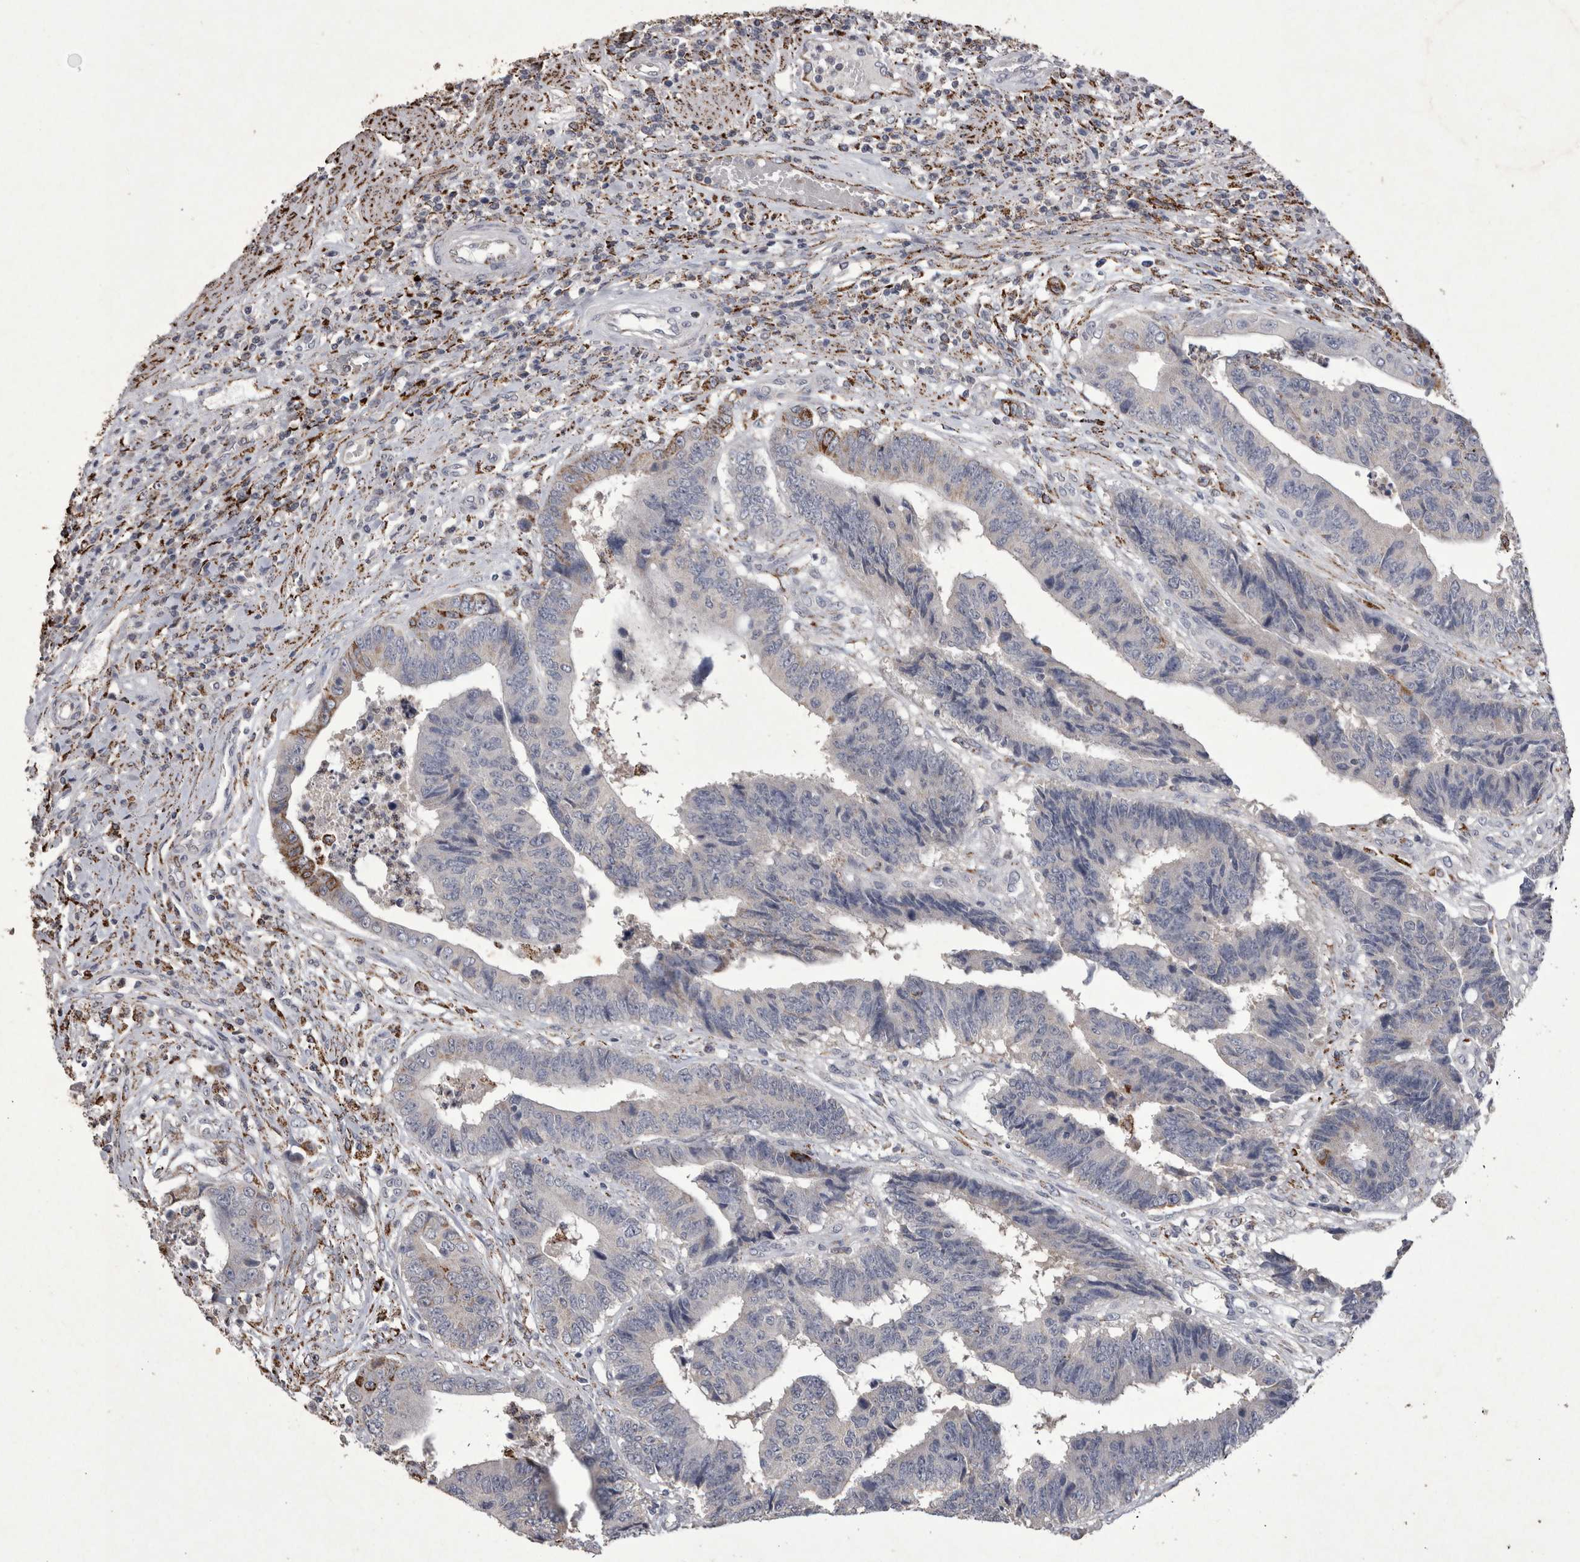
{"staining": {"intensity": "negative", "quantity": "none", "location": "none"}, "tissue": "colorectal cancer", "cell_type": "Tumor cells", "image_type": "cancer", "snomed": [{"axis": "morphology", "description": "Adenocarcinoma, NOS"}, {"axis": "topography", "description": "Rectum"}], "caption": "High power microscopy micrograph of an immunohistochemistry image of colorectal cancer, revealing no significant positivity in tumor cells.", "gene": "DKK3", "patient": {"sex": "male", "age": 84}}